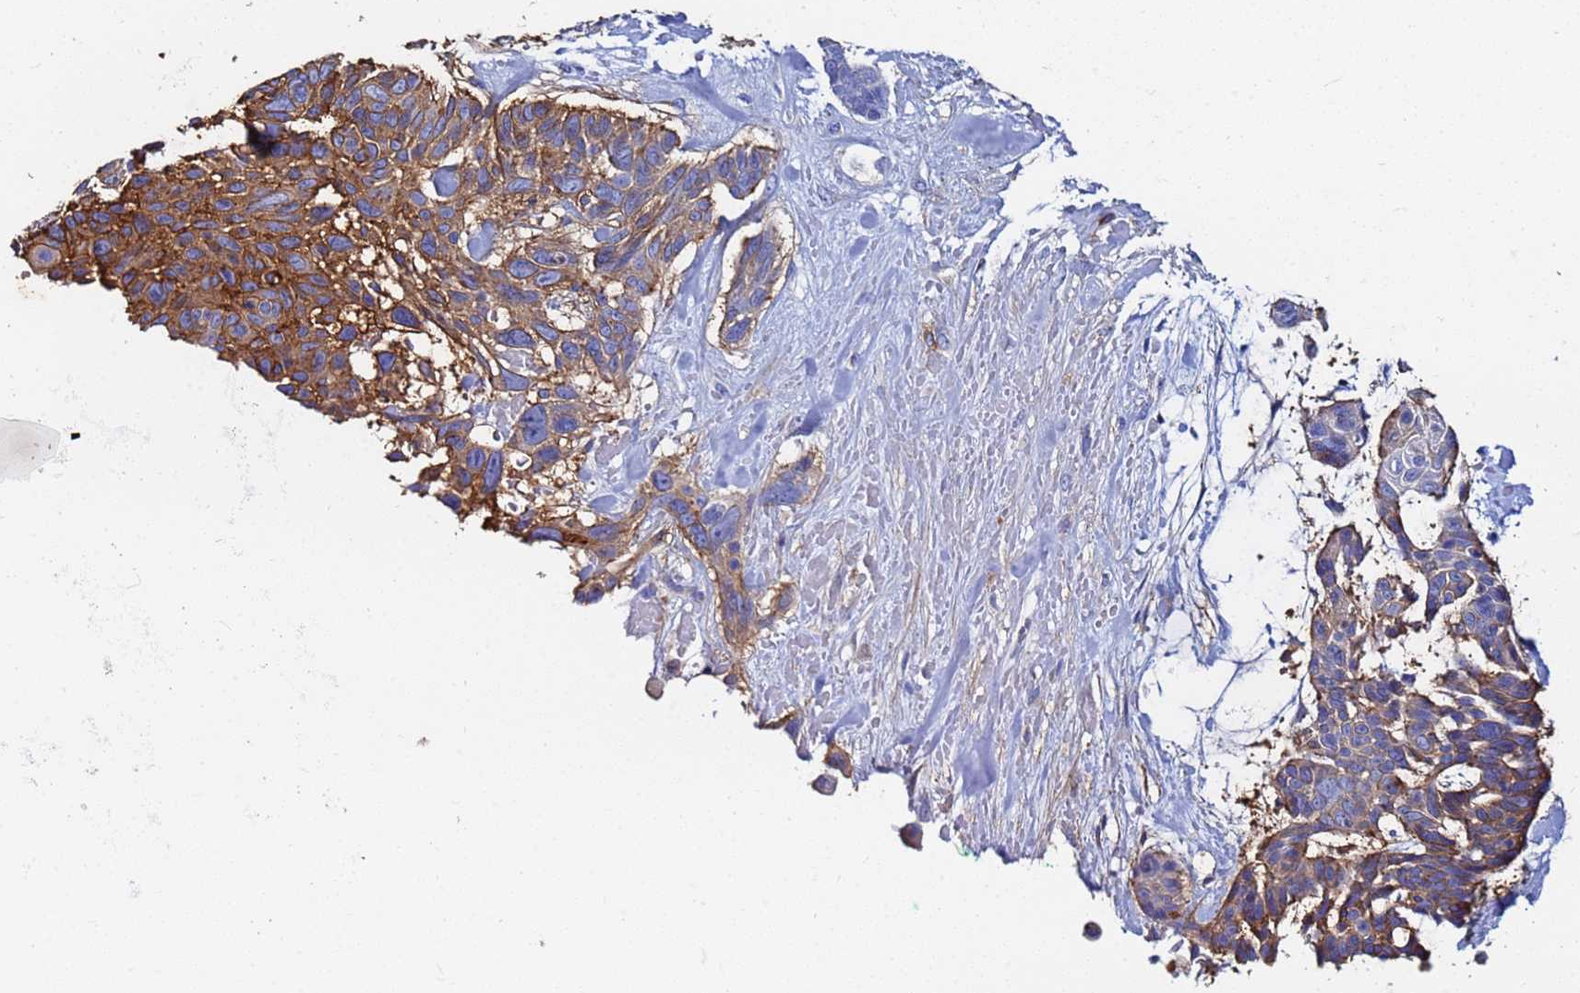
{"staining": {"intensity": "moderate", "quantity": ">75%", "location": "cytoplasmic/membranous"}, "tissue": "skin cancer", "cell_type": "Tumor cells", "image_type": "cancer", "snomed": [{"axis": "morphology", "description": "Basal cell carcinoma"}, {"axis": "topography", "description": "Skin"}], "caption": "Skin cancer (basal cell carcinoma) was stained to show a protein in brown. There is medium levels of moderate cytoplasmic/membranous positivity in about >75% of tumor cells. Using DAB (3,3'-diaminobenzidine) (brown) and hematoxylin (blue) stains, captured at high magnification using brightfield microscopy.", "gene": "BASP1", "patient": {"sex": "male", "age": 88}}